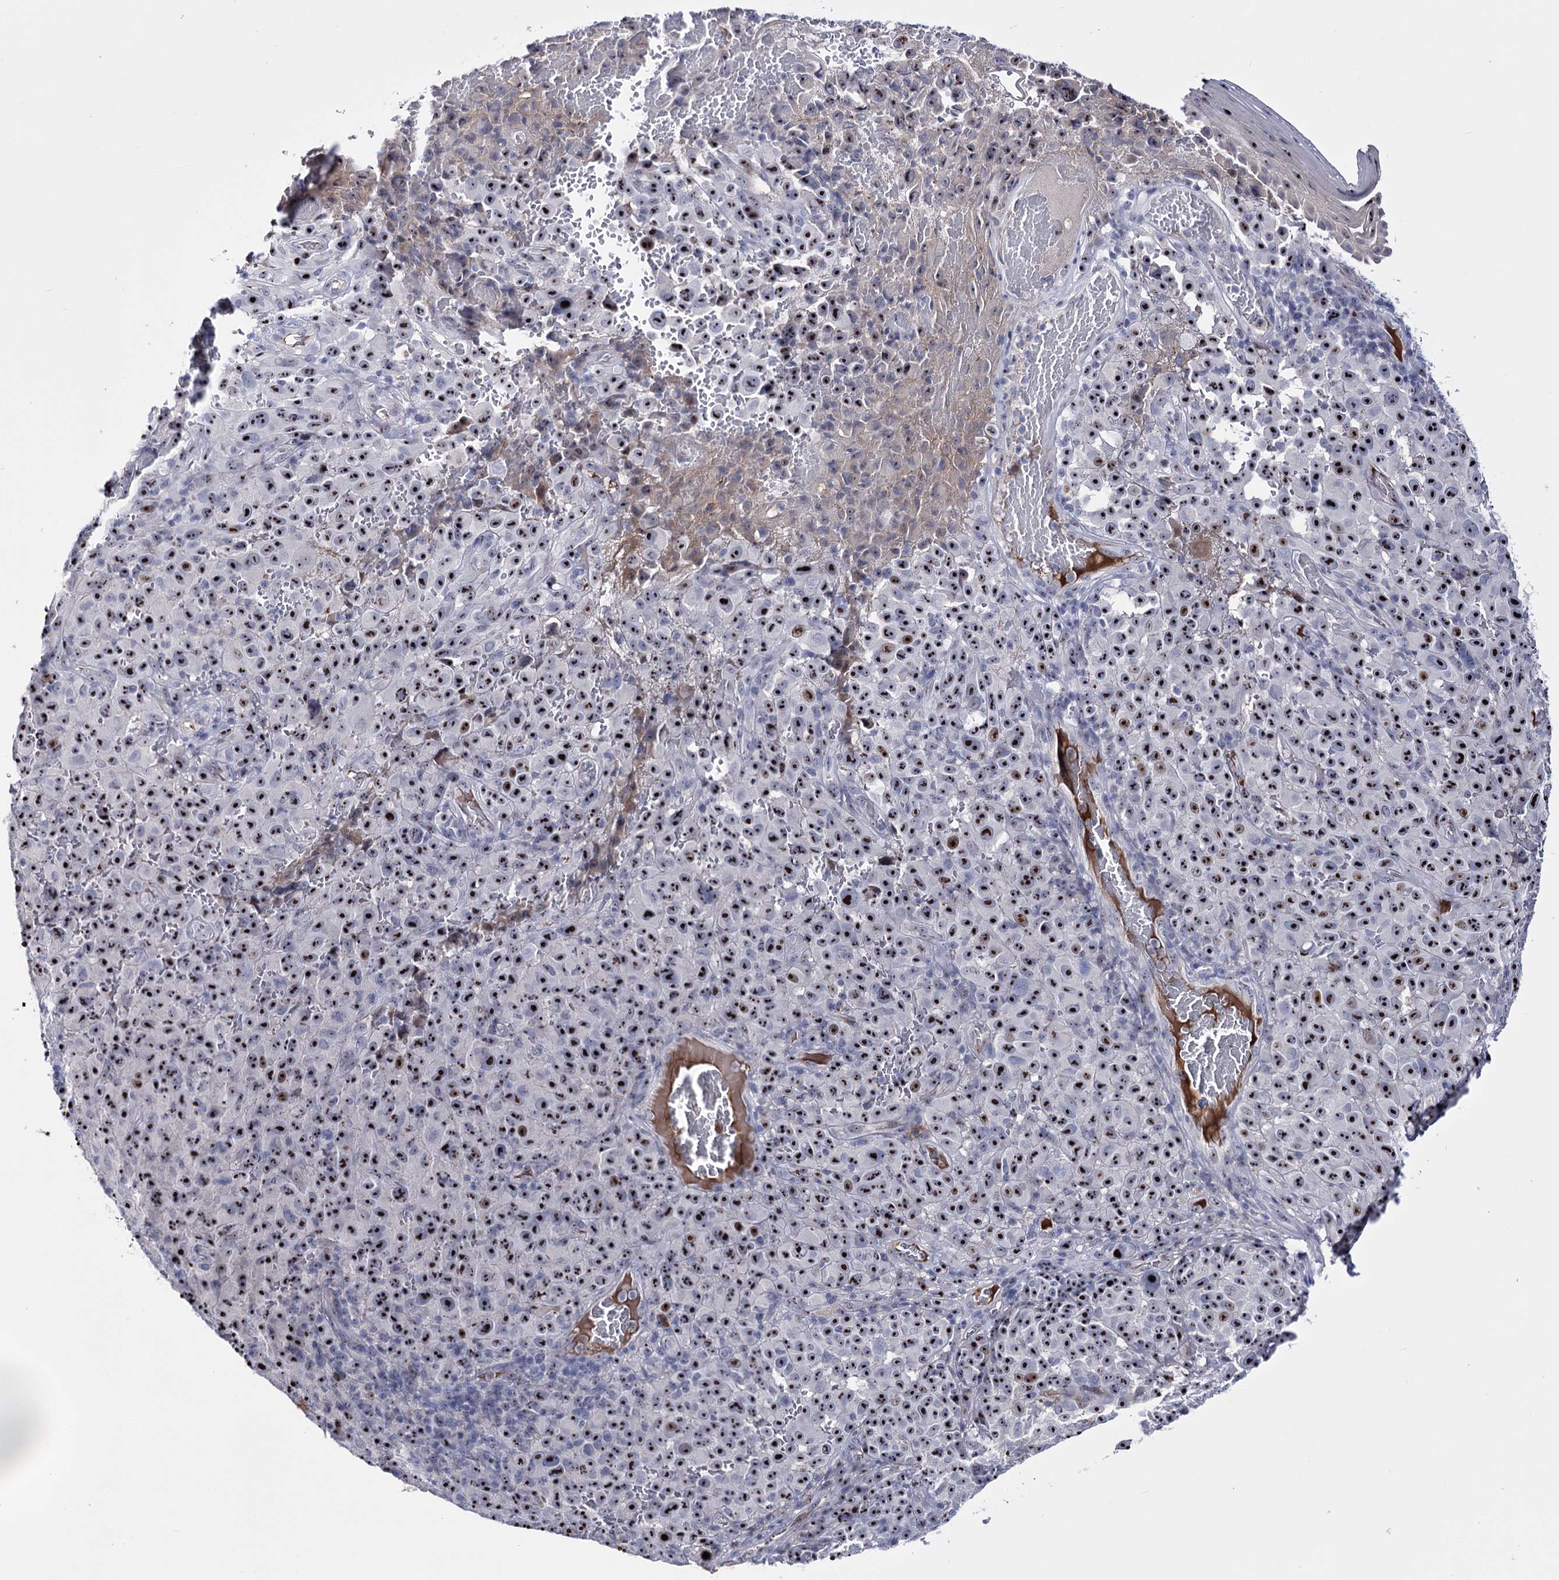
{"staining": {"intensity": "moderate", "quantity": ">75%", "location": "nuclear"}, "tissue": "melanoma", "cell_type": "Tumor cells", "image_type": "cancer", "snomed": [{"axis": "morphology", "description": "Malignant melanoma, NOS"}, {"axis": "topography", "description": "Skin"}], "caption": "A micrograph of human melanoma stained for a protein exhibits moderate nuclear brown staining in tumor cells. (DAB (3,3'-diaminobenzidine) IHC, brown staining for protein, blue staining for nuclei).", "gene": "PCGF5", "patient": {"sex": "female", "age": 82}}